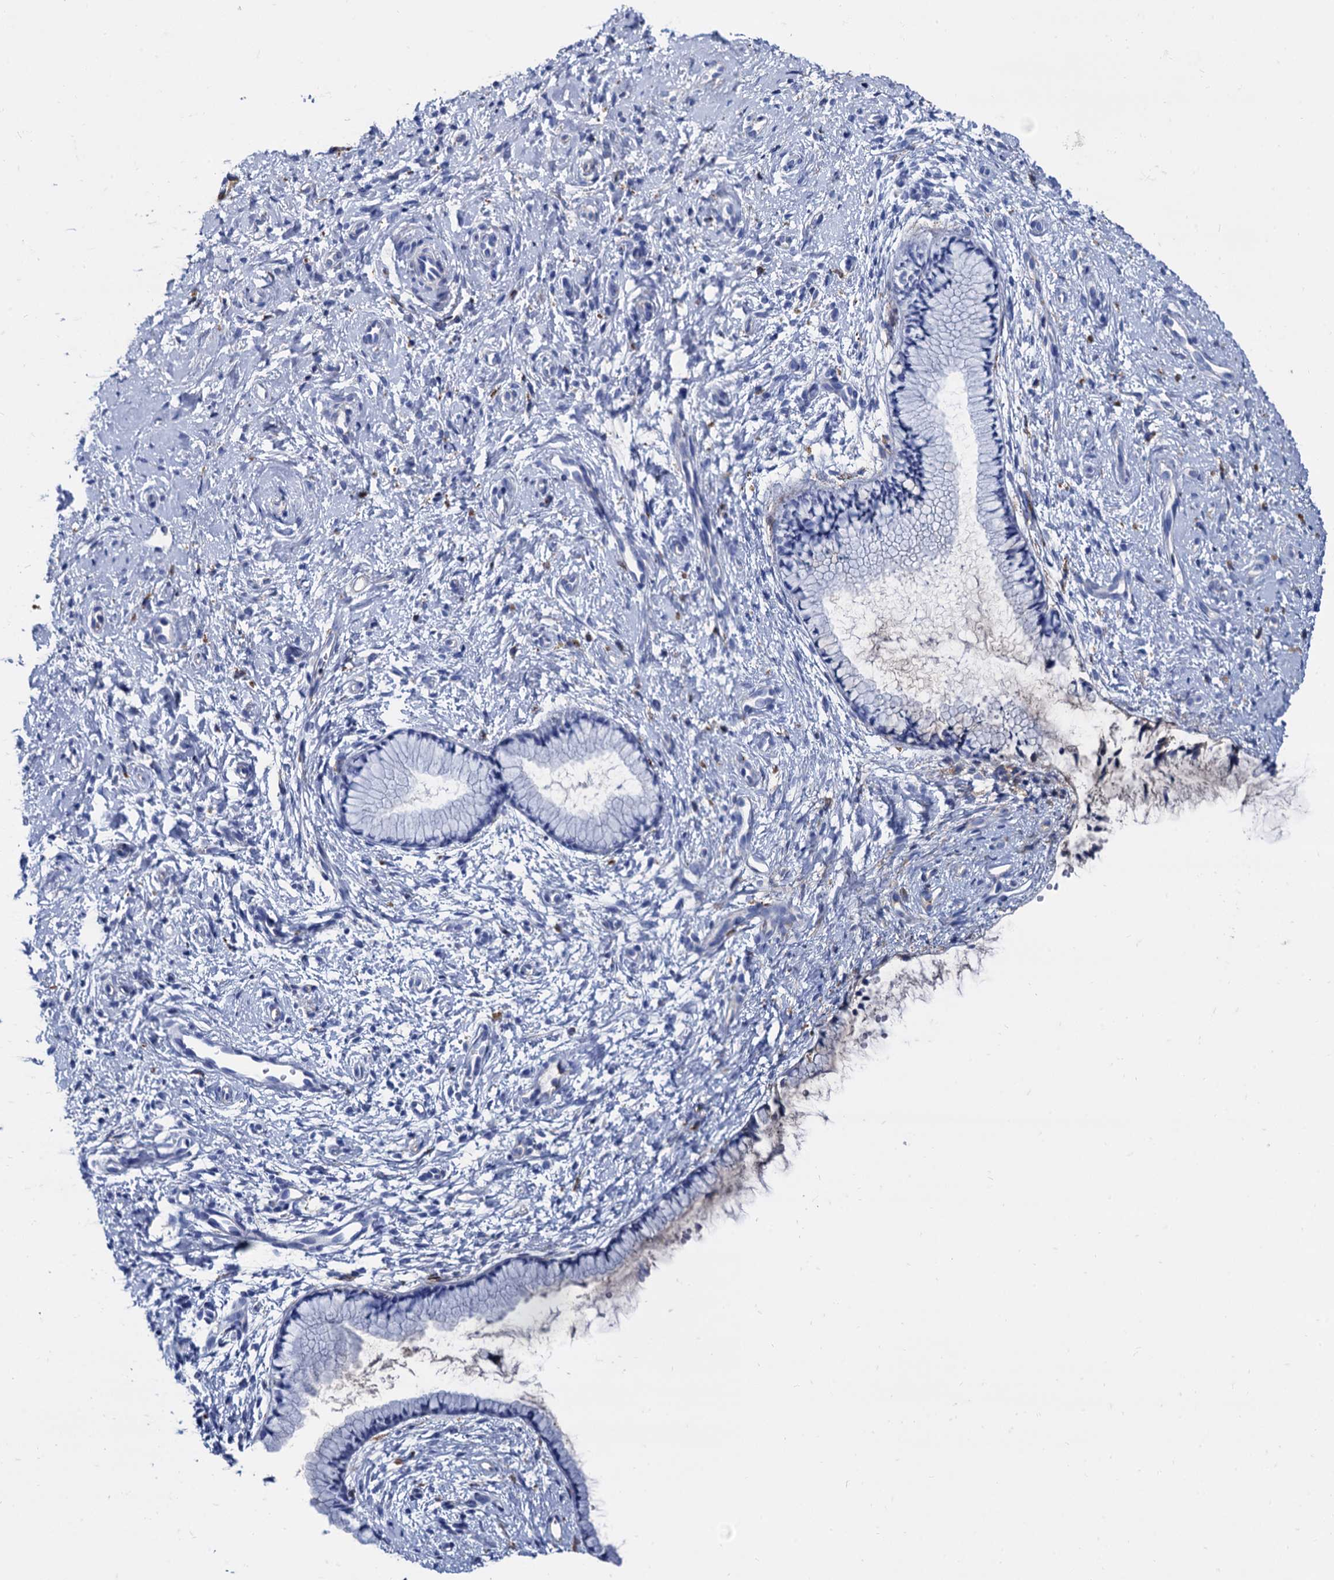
{"staining": {"intensity": "negative", "quantity": "none", "location": "none"}, "tissue": "cervix", "cell_type": "Glandular cells", "image_type": "normal", "snomed": [{"axis": "morphology", "description": "Normal tissue, NOS"}, {"axis": "topography", "description": "Cervix"}], "caption": "The micrograph exhibits no significant staining in glandular cells of cervix. (DAB immunohistochemistry (IHC) visualized using brightfield microscopy, high magnification).", "gene": "APOD", "patient": {"sex": "female", "age": 57}}